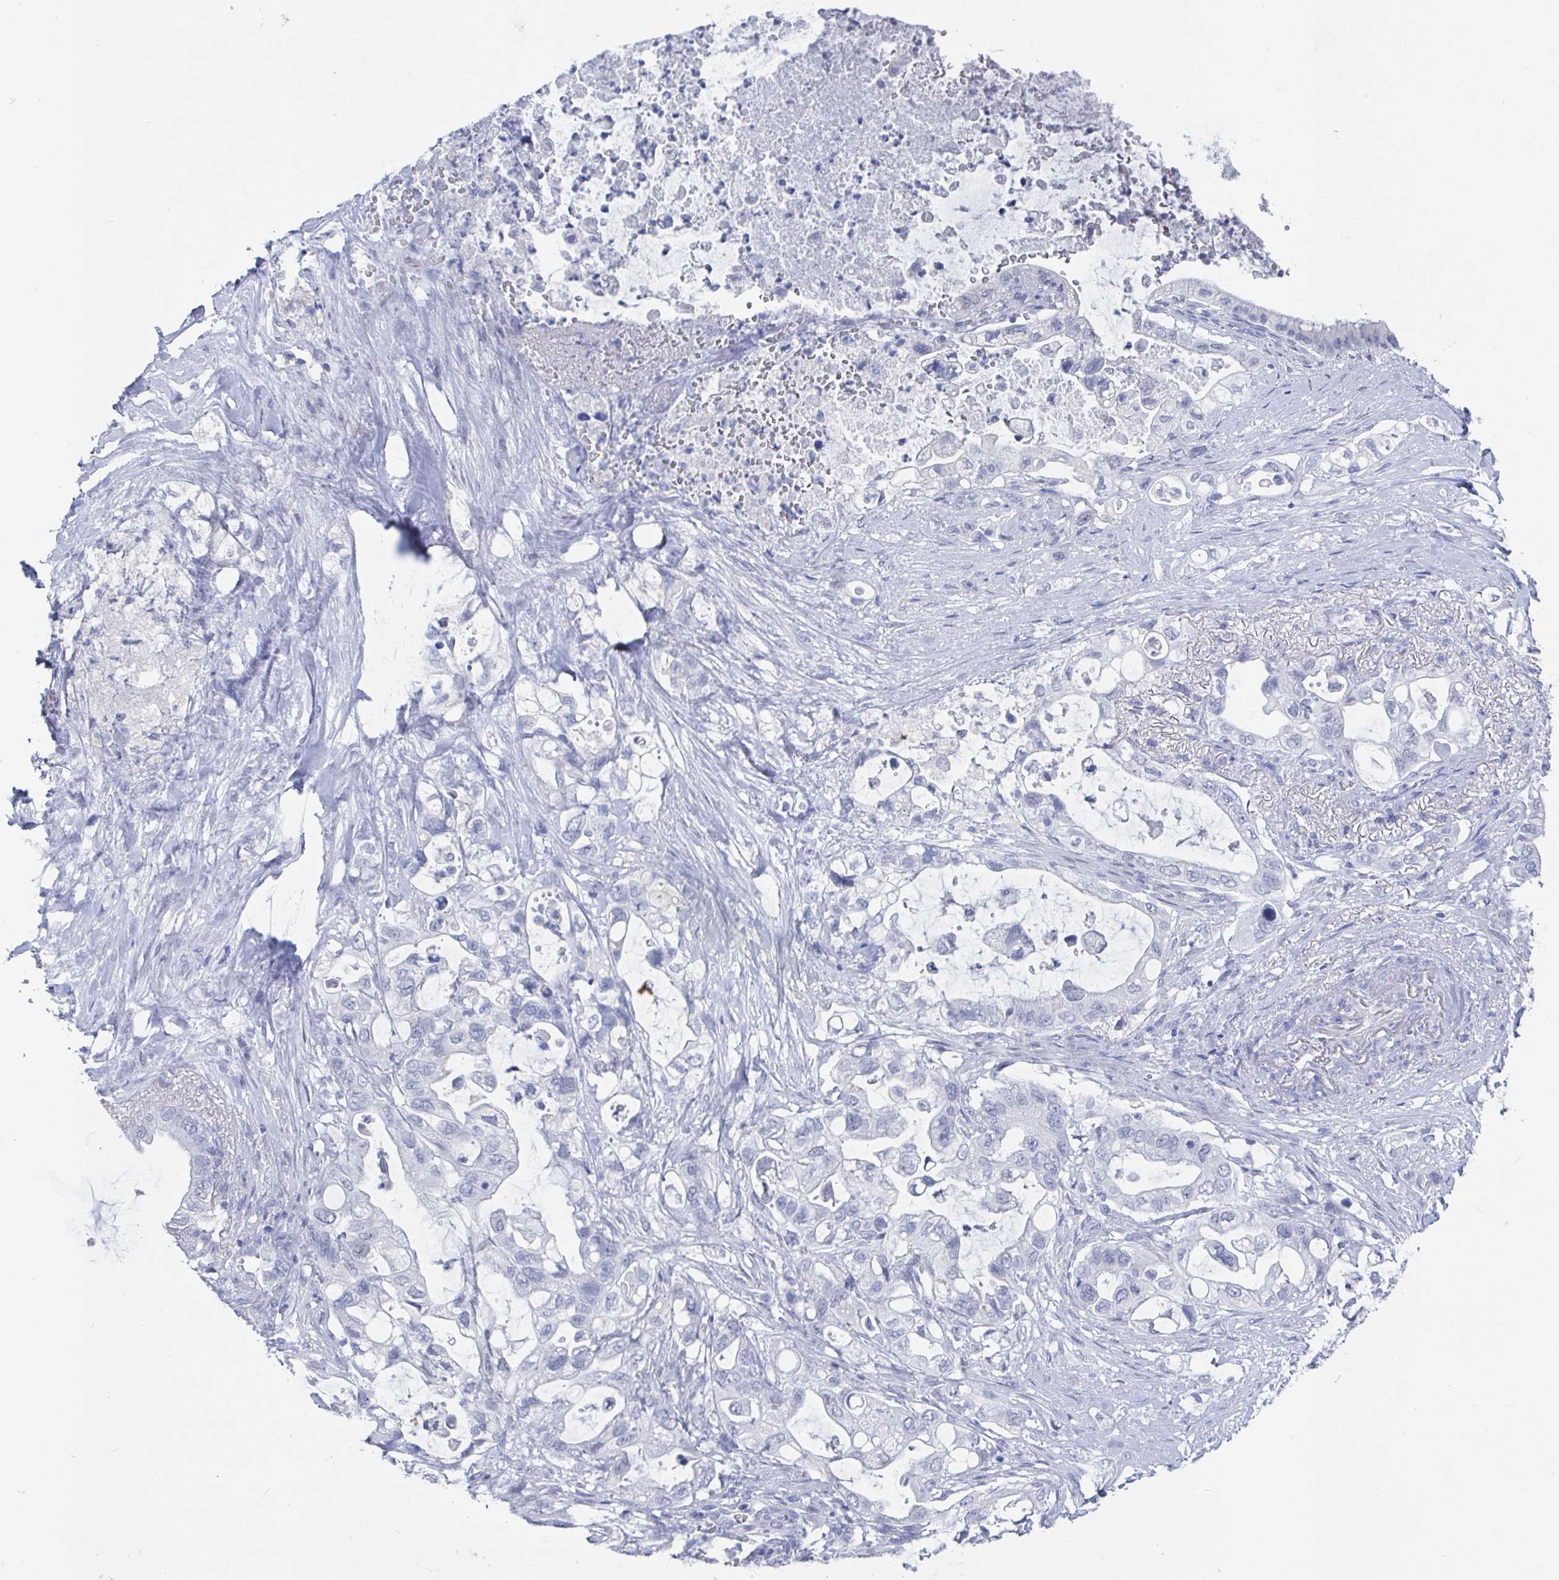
{"staining": {"intensity": "negative", "quantity": "none", "location": "none"}, "tissue": "pancreatic cancer", "cell_type": "Tumor cells", "image_type": "cancer", "snomed": [{"axis": "morphology", "description": "Adenocarcinoma, NOS"}, {"axis": "topography", "description": "Pancreas"}], "caption": "IHC photomicrograph of human pancreatic adenocarcinoma stained for a protein (brown), which exhibits no positivity in tumor cells. The staining was performed using DAB (3,3'-diaminobenzidine) to visualize the protein expression in brown, while the nuclei were stained in blue with hematoxylin (Magnification: 20x).", "gene": "CAMKV", "patient": {"sex": "female", "age": 72}}